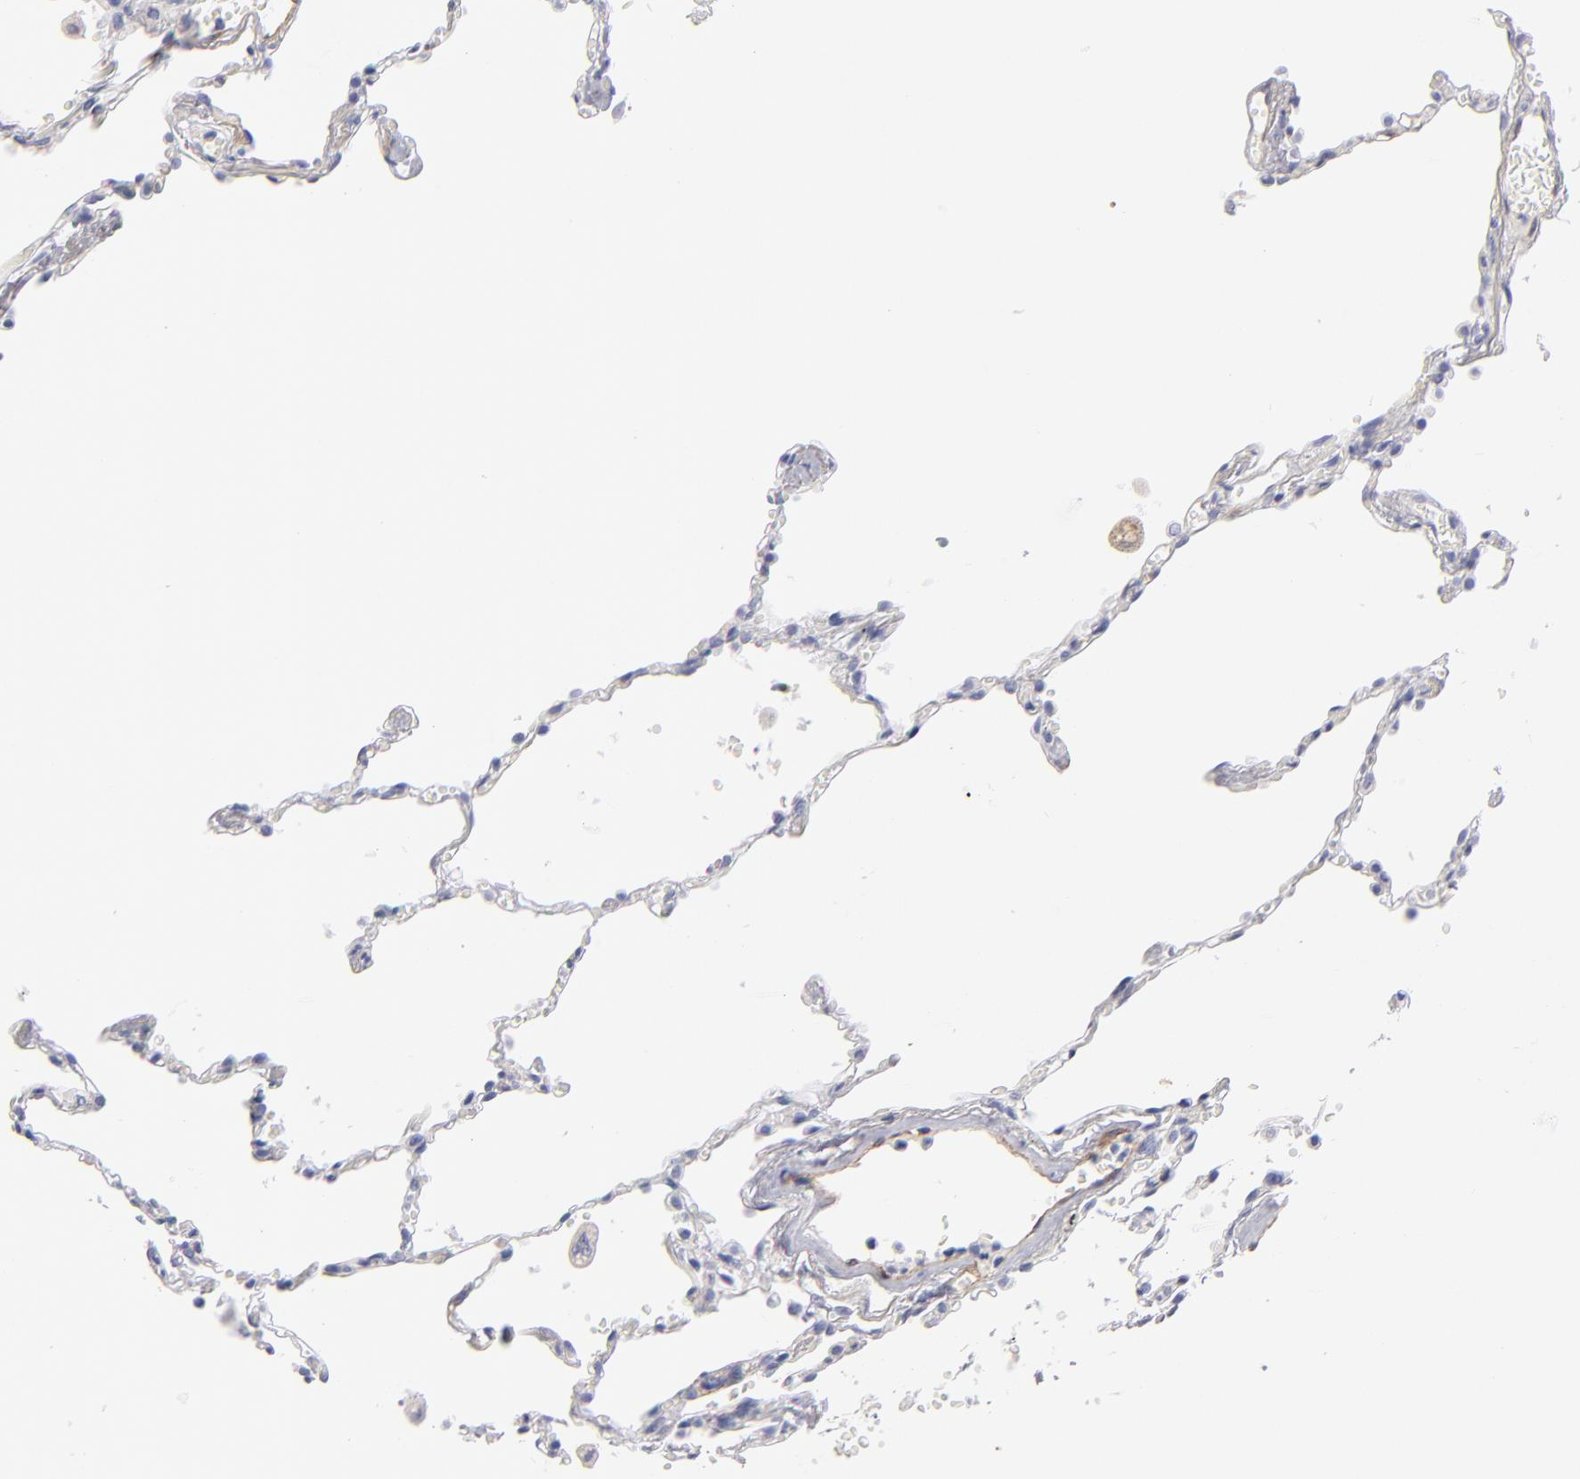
{"staining": {"intensity": "negative", "quantity": "none", "location": "none"}, "tissue": "lung", "cell_type": "Alveolar cells", "image_type": "normal", "snomed": [{"axis": "morphology", "description": "Normal tissue, NOS"}, {"axis": "topography", "description": "Lung"}], "caption": "This histopathology image is of benign lung stained with immunohistochemistry (IHC) to label a protein in brown with the nuclei are counter-stained blue. There is no positivity in alveolar cells.", "gene": "PLVAP", "patient": {"sex": "male", "age": 71}}